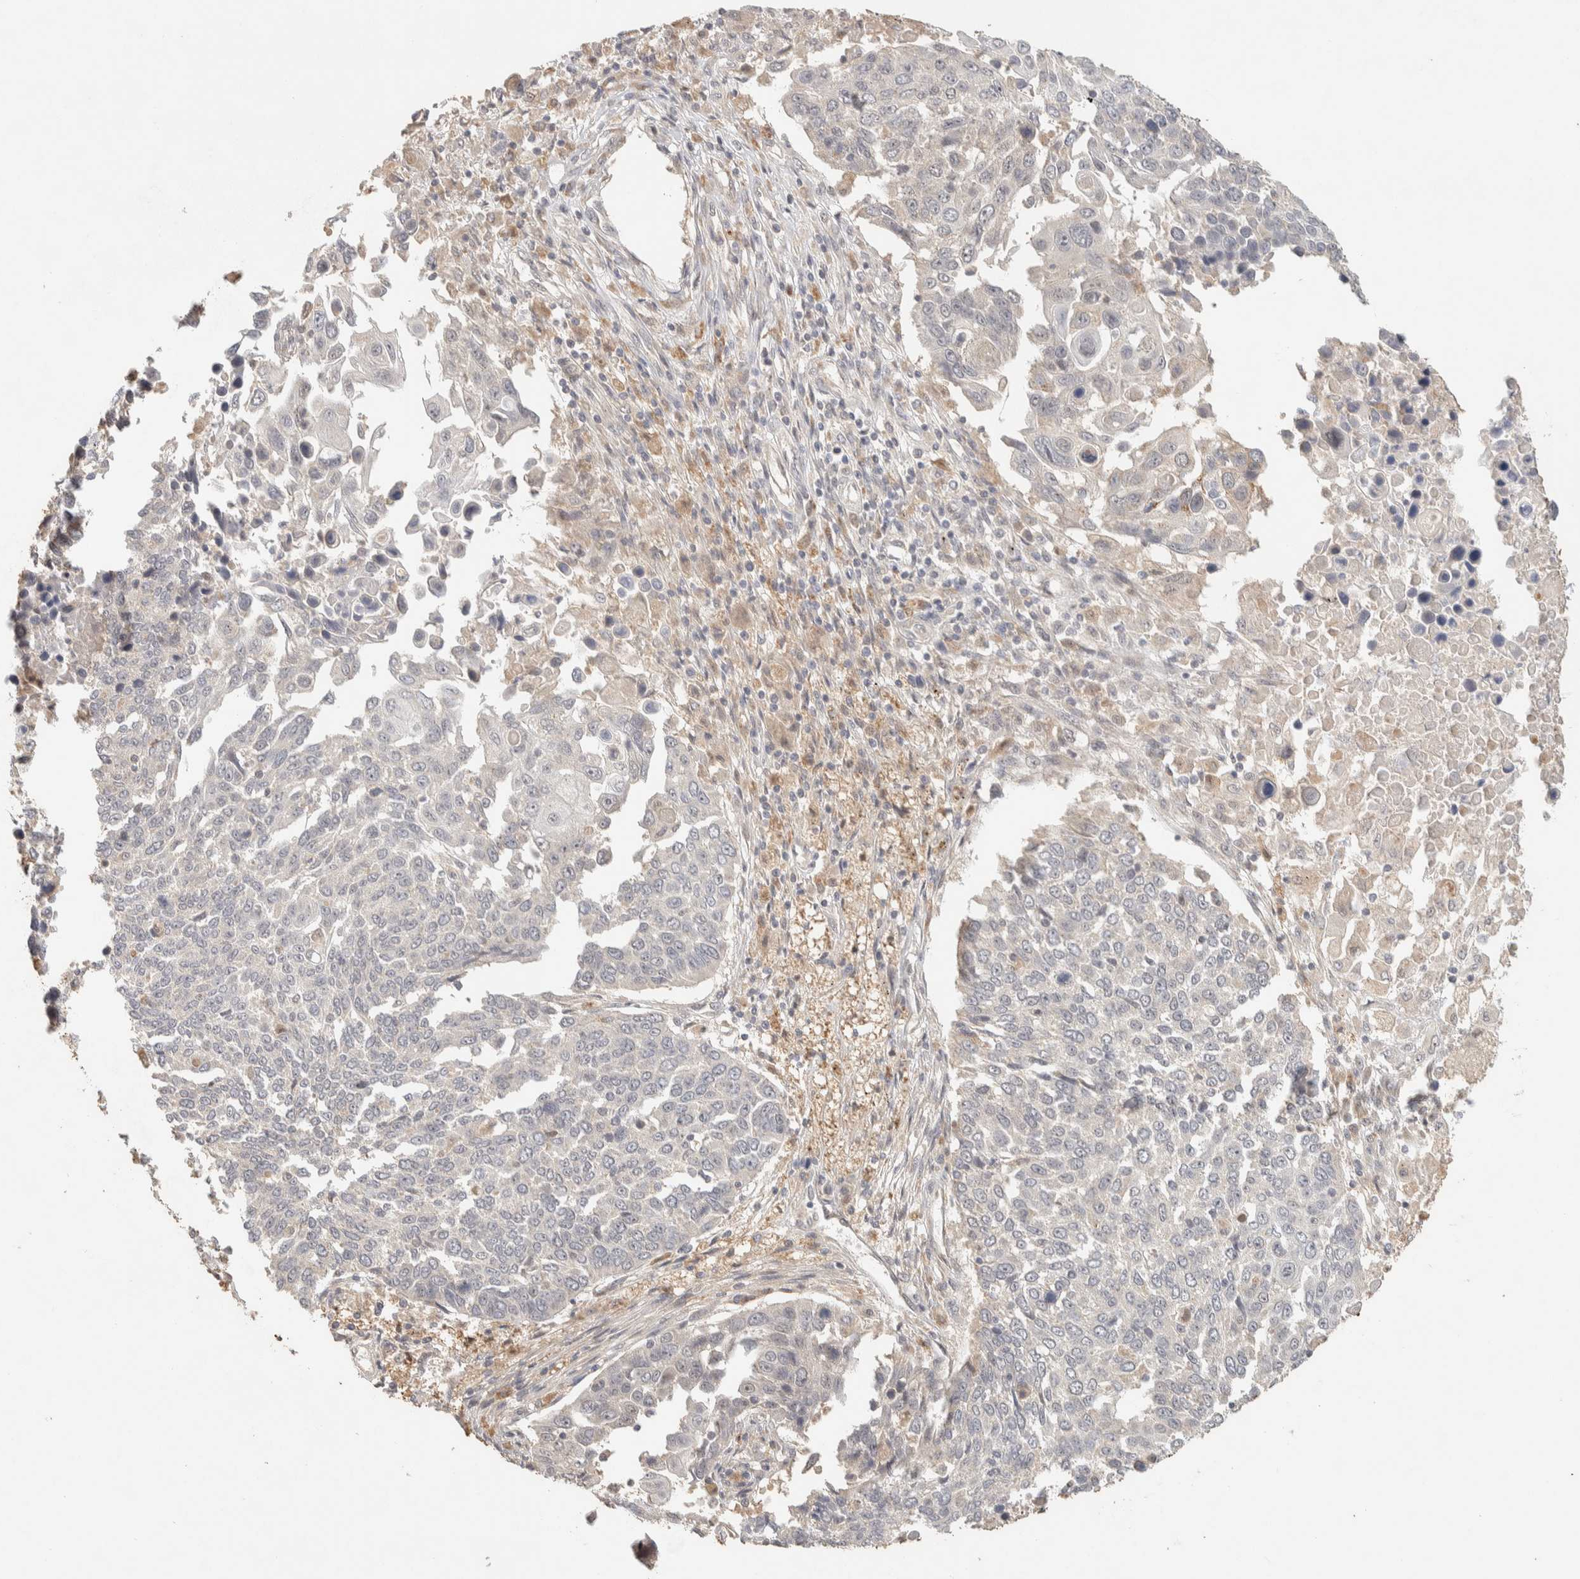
{"staining": {"intensity": "negative", "quantity": "none", "location": "none"}, "tissue": "lung cancer", "cell_type": "Tumor cells", "image_type": "cancer", "snomed": [{"axis": "morphology", "description": "Squamous cell carcinoma, NOS"}, {"axis": "topography", "description": "Lung"}], "caption": "DAB (3,3'-diaminobenzidine) immunohistochemical staining of human squamous cell carcinoma (lung) shows no significant staining in tumor cells. (DAB (3,3'-diaminobenzidine) IHC visualized using brightfield microscopy, high magnification).", "gene": "ITPA", "patient": {"sex": "male", "age": 66}}